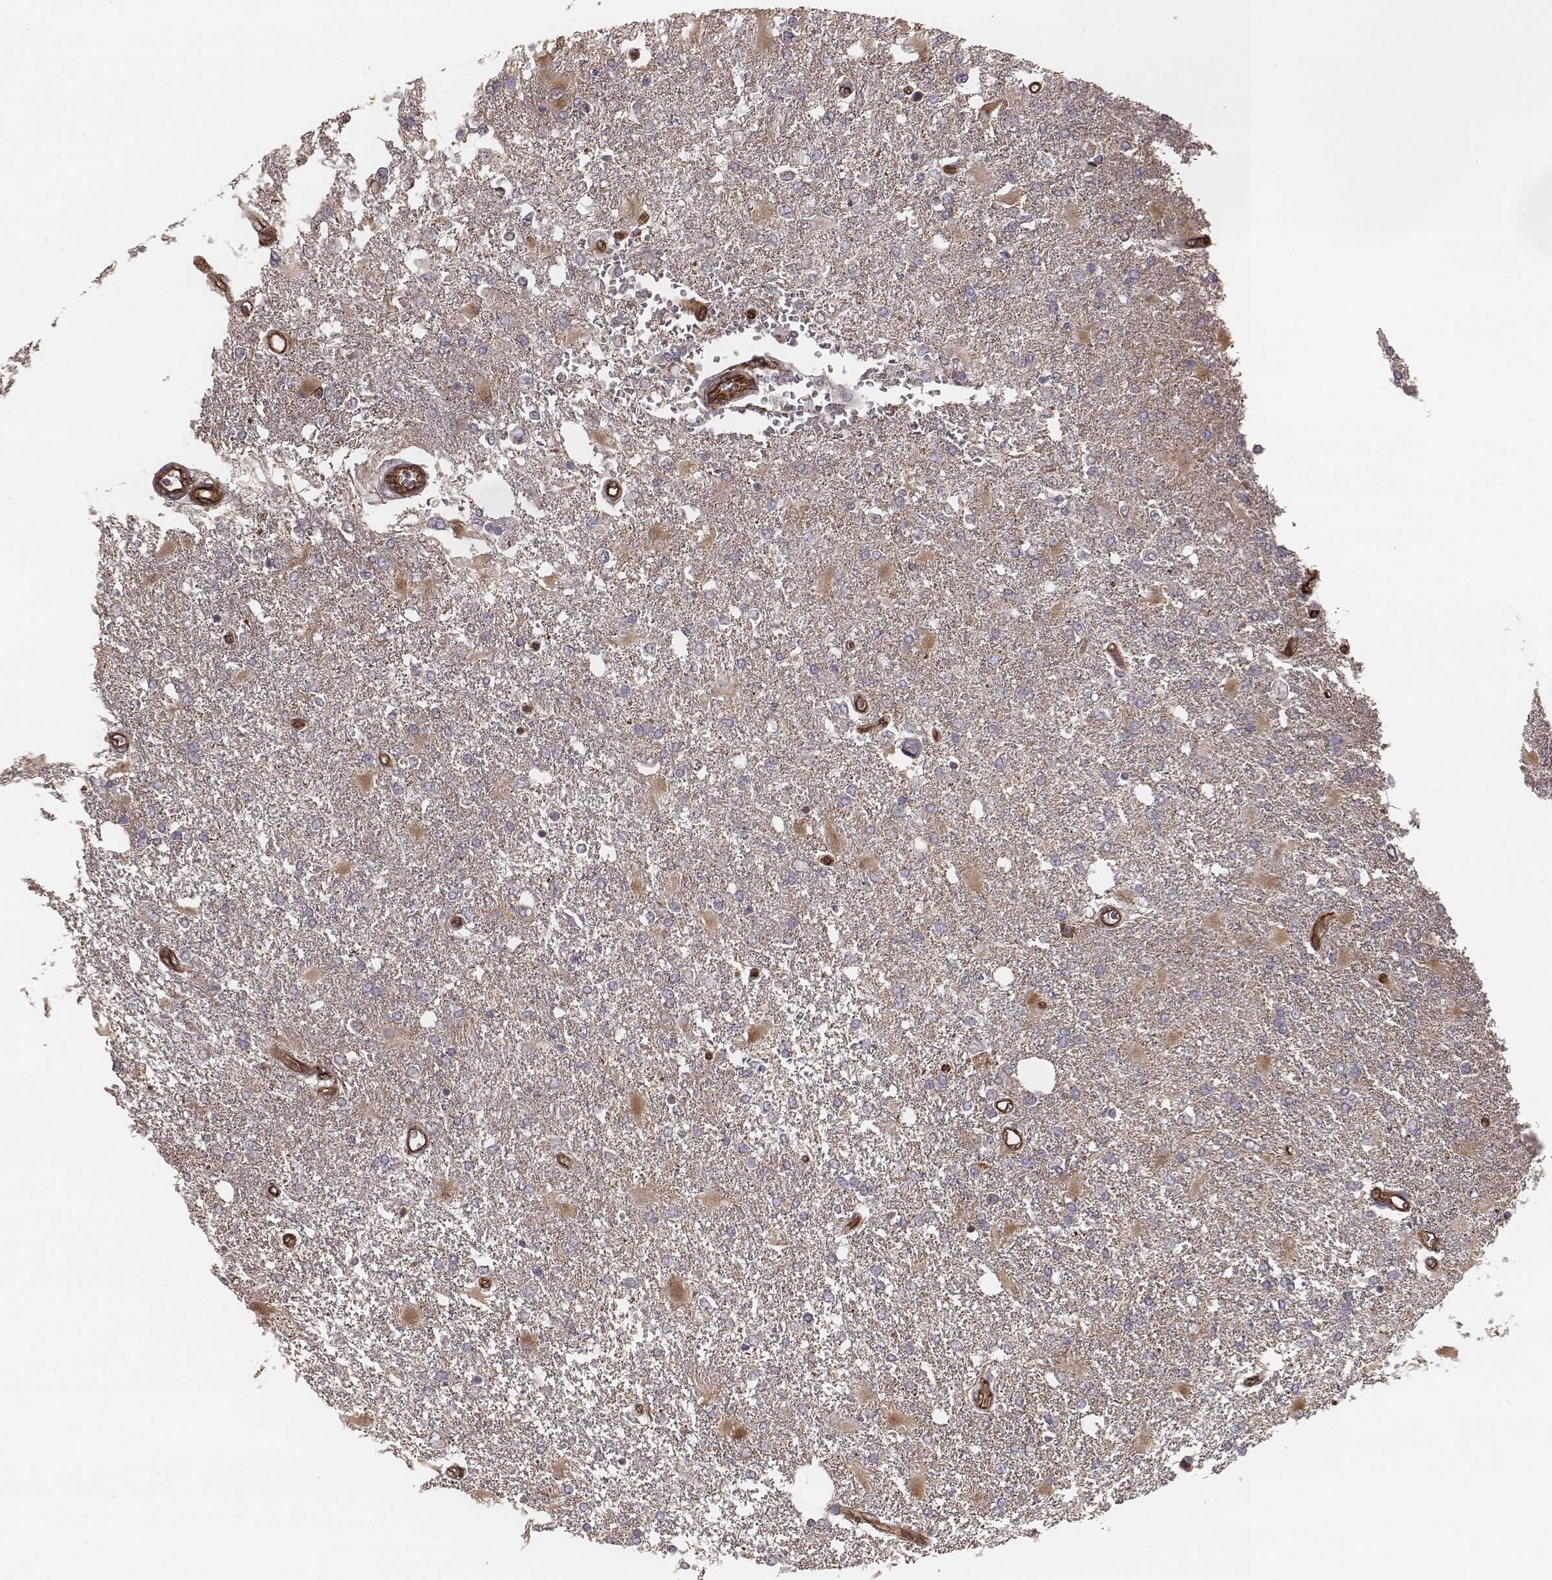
{"staining": {"intensity": "weak", "quantity": "<25%", "location": "cytoplasmic/membranous"}, "tissue": "glioma", "cell_type": "Tumor cells", "image_type": "cancer", "snomed": [{"axis": "morphology", "description": "Glioma, malignant, High grade"}, {"axis": "topography", "description": "Cerebral cortex"}], "caption": "There is no significant positivity in tumor cells of malignant high-grade glioma.", "gene": "PALMD", "patient": {"sex": "male", "age": 79}}